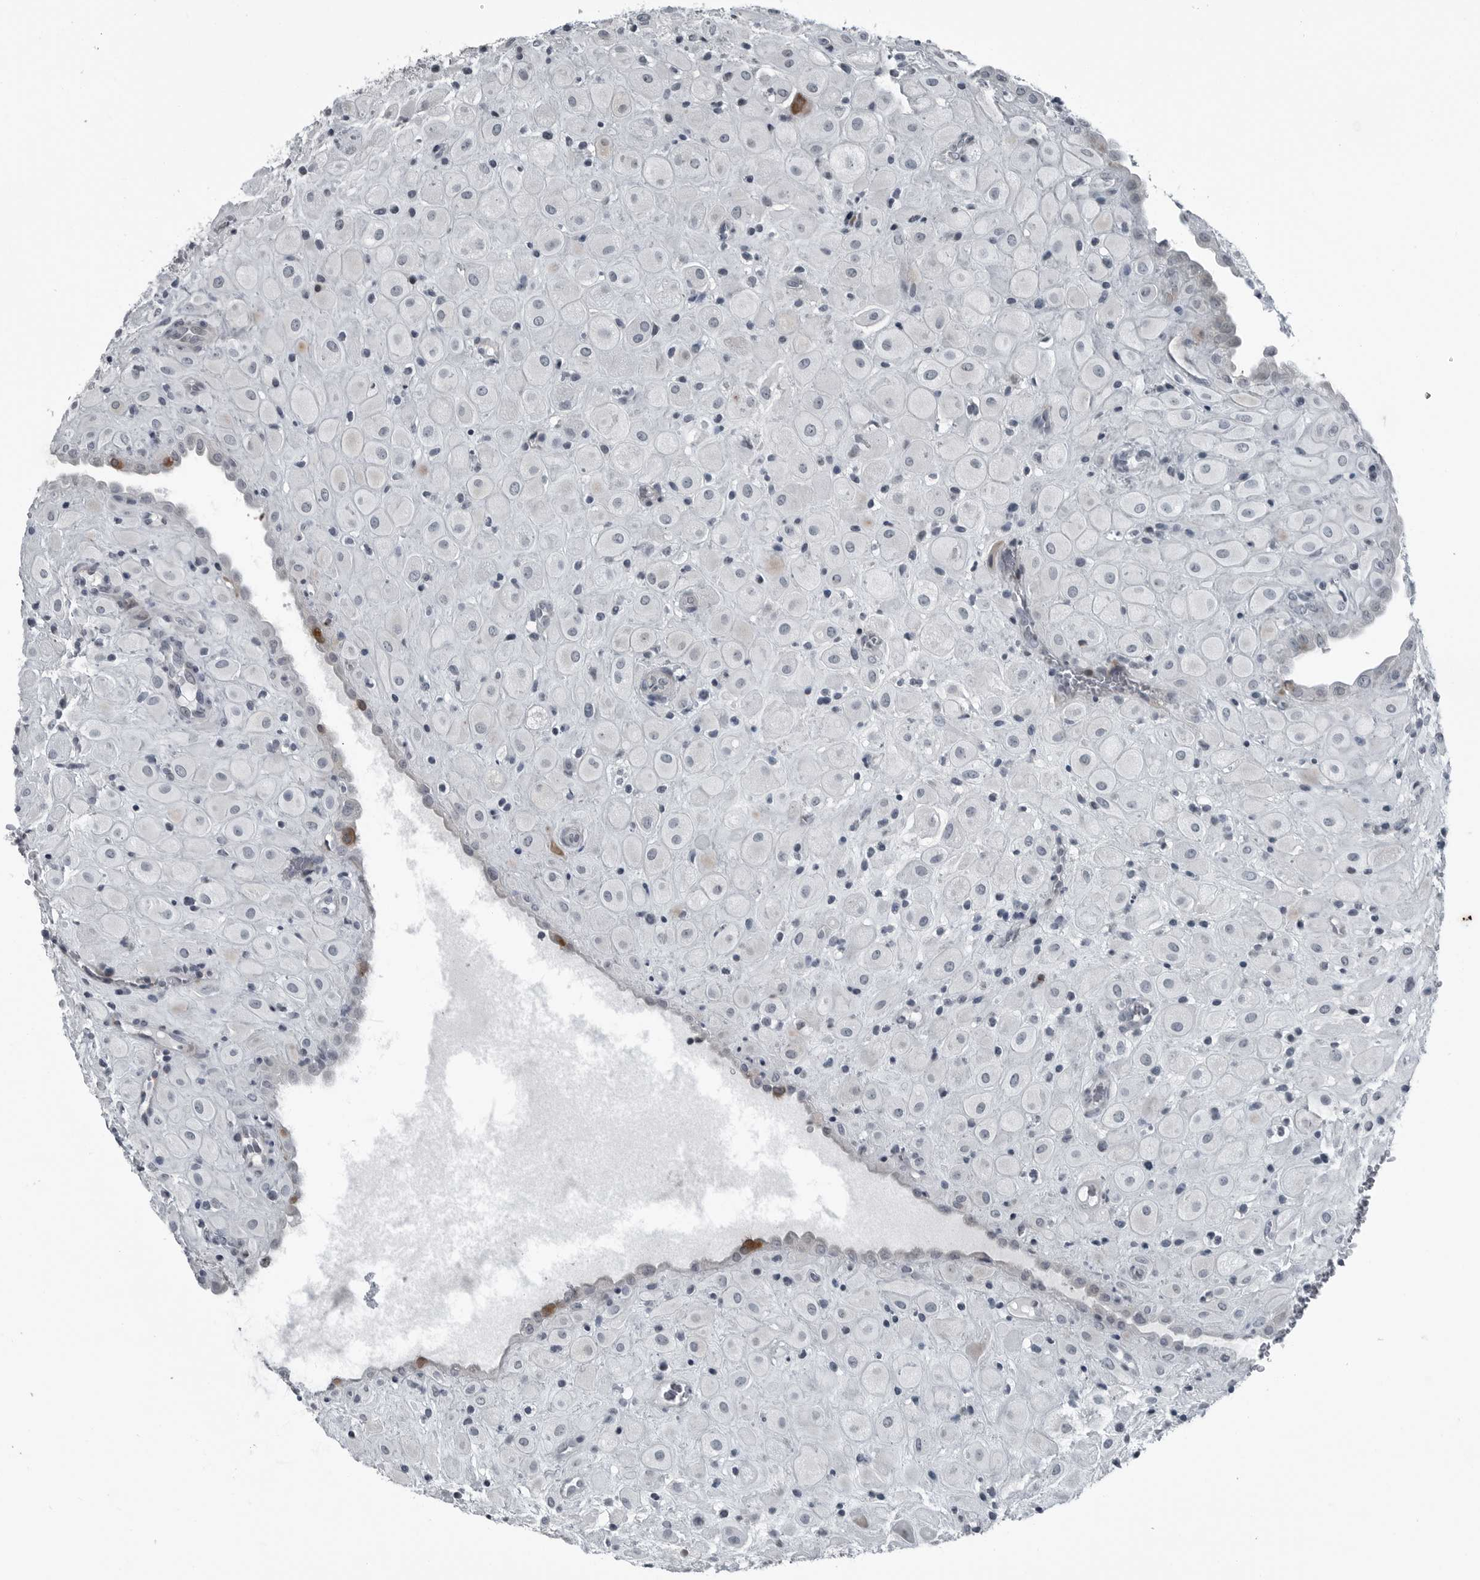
{"staining": {"intensity": "negative", "quantity": "none", "location": "none"}, "tissue": "placenta", "cell_type": "Decidual cells", "image_type": "normal", "snomed": [{"axis": "morphology", "description": "Normal tissue, NOS"}, {"axis": "topography", "description": "Placenta"}], "caption": "DAB (3,3'-diaminobenzidine) immunohistochemical staining of benign human placenta reveals no significant staining in decidual cells.", "gene": "DNAAF11", "patient": {"sex": "female", "age": 35}}